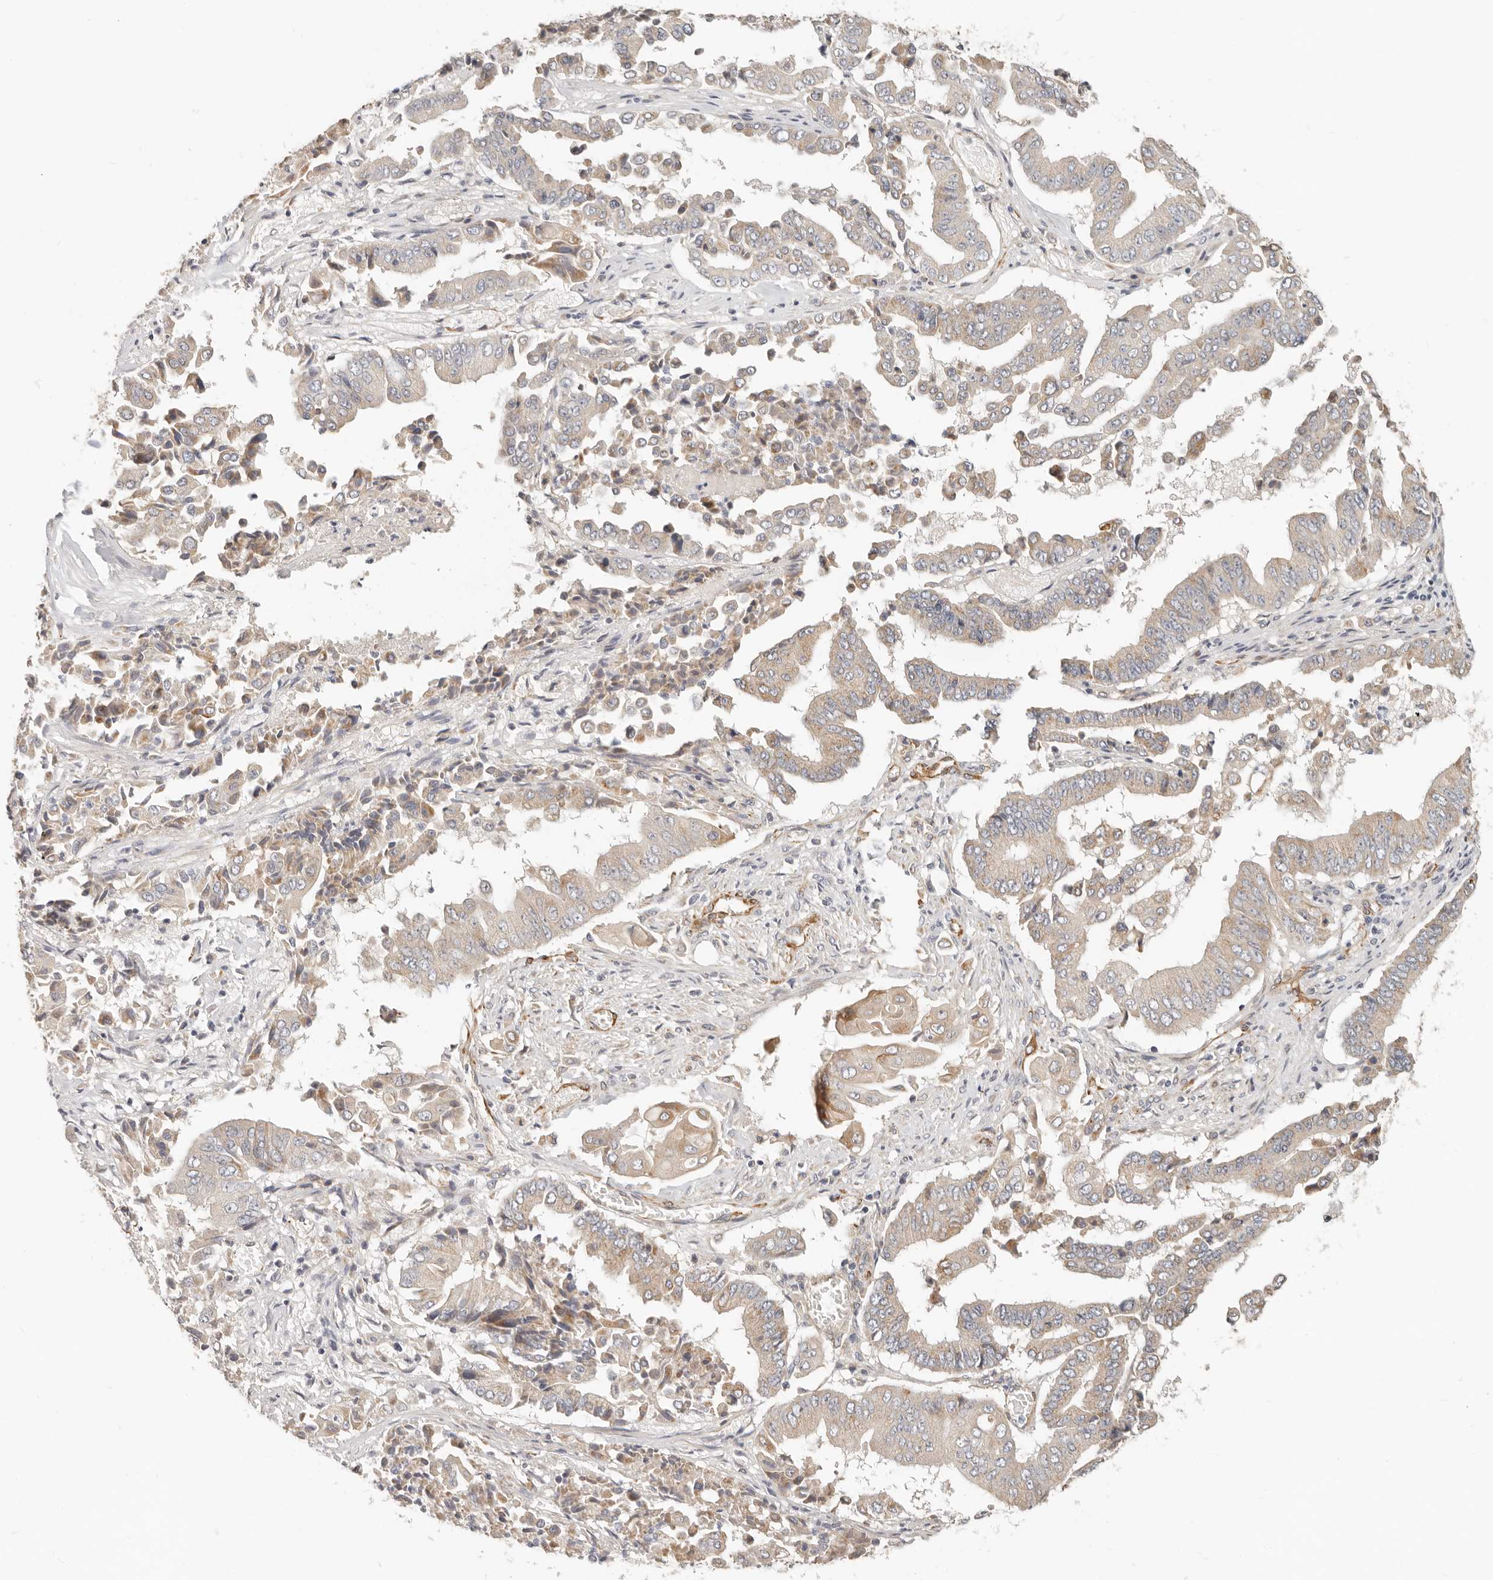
{"staining": {"intensity": "moderate", "quantity": "<25%", "location": "cytoplasmic/membranous"}, "tissue": "pancreatic cancer", "cell_type": "Tumor cells", "image_type": "cancer", "snomed": [{"axis": "morphology", "description": "Adenocarcinoma, NOS"}, {"axis": "topography", "description": "Pancreas"}], "caption": "Immunohistochemical staining of pancreatic cancer (adenocarcinoma) reveals low levels of moderate cytoplasmic/membranous protein staining in about <25% of tumor cells. The staining was performed using DAB, with brown indicating positive protein expression. Nuclei are stained blue with hematoxylin.", "gene": "SPRING1", "patient": {"sex": "female", "age": 77}}